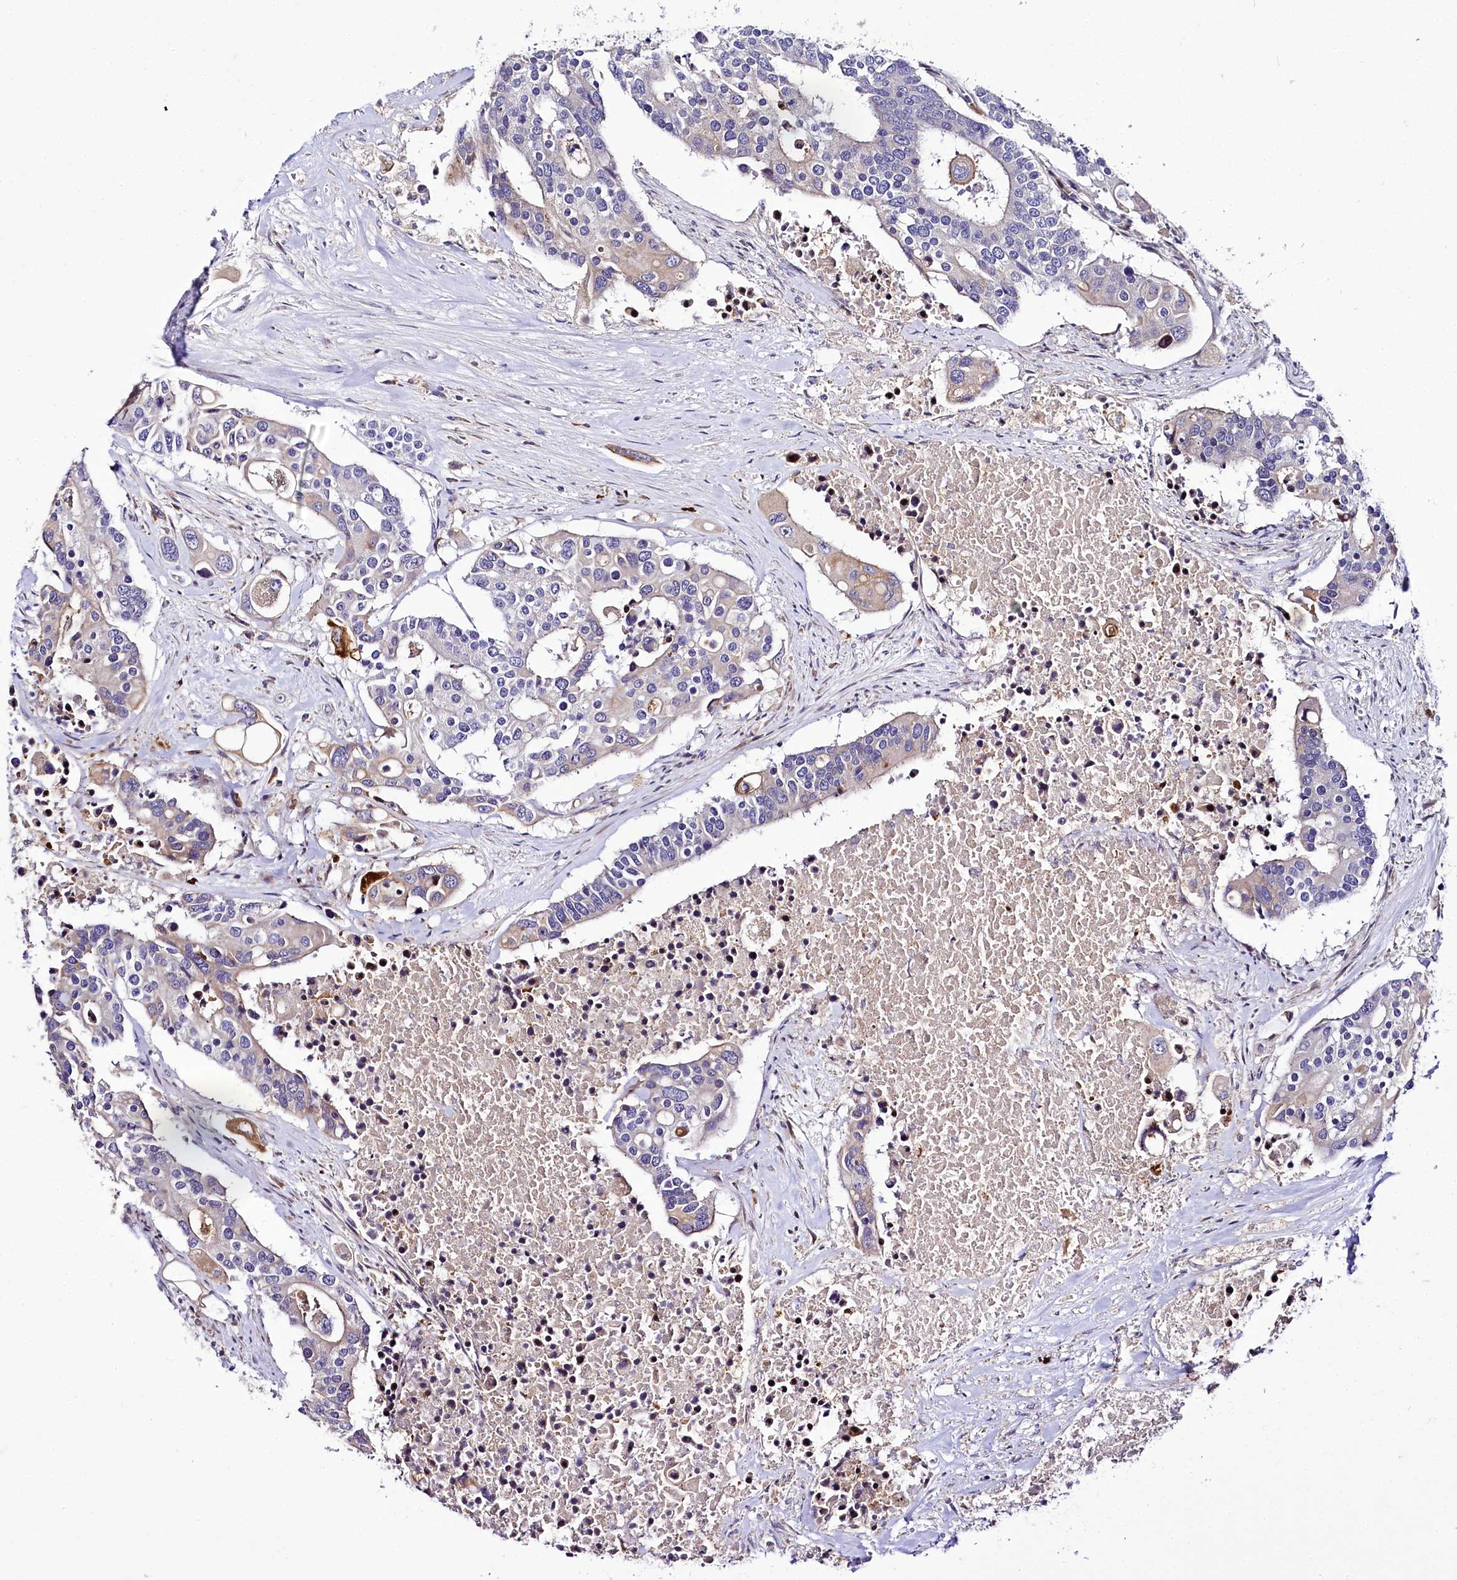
{"staining": {"intensity": "moderate", "quantity": "<25%", "location": "cytoplasmic/membranous"}, "tissue": "colorectal cancer", "cell_type": "Tumor cells", "image_type": "cancer", "snomed": [{"axis": "morphology", "description": "Adenocarcinoma, NOS"}, {"axis": "topography", "description": "Colon"}], "caption": "Moderate cytoplasmic/membranous protein staining is appreciated in about <25% of tumor cells in colorectal cancer (adenocarcinoma).", "gene": "ZC3H12C", "patient": {"sex": "male", "age": 77}}